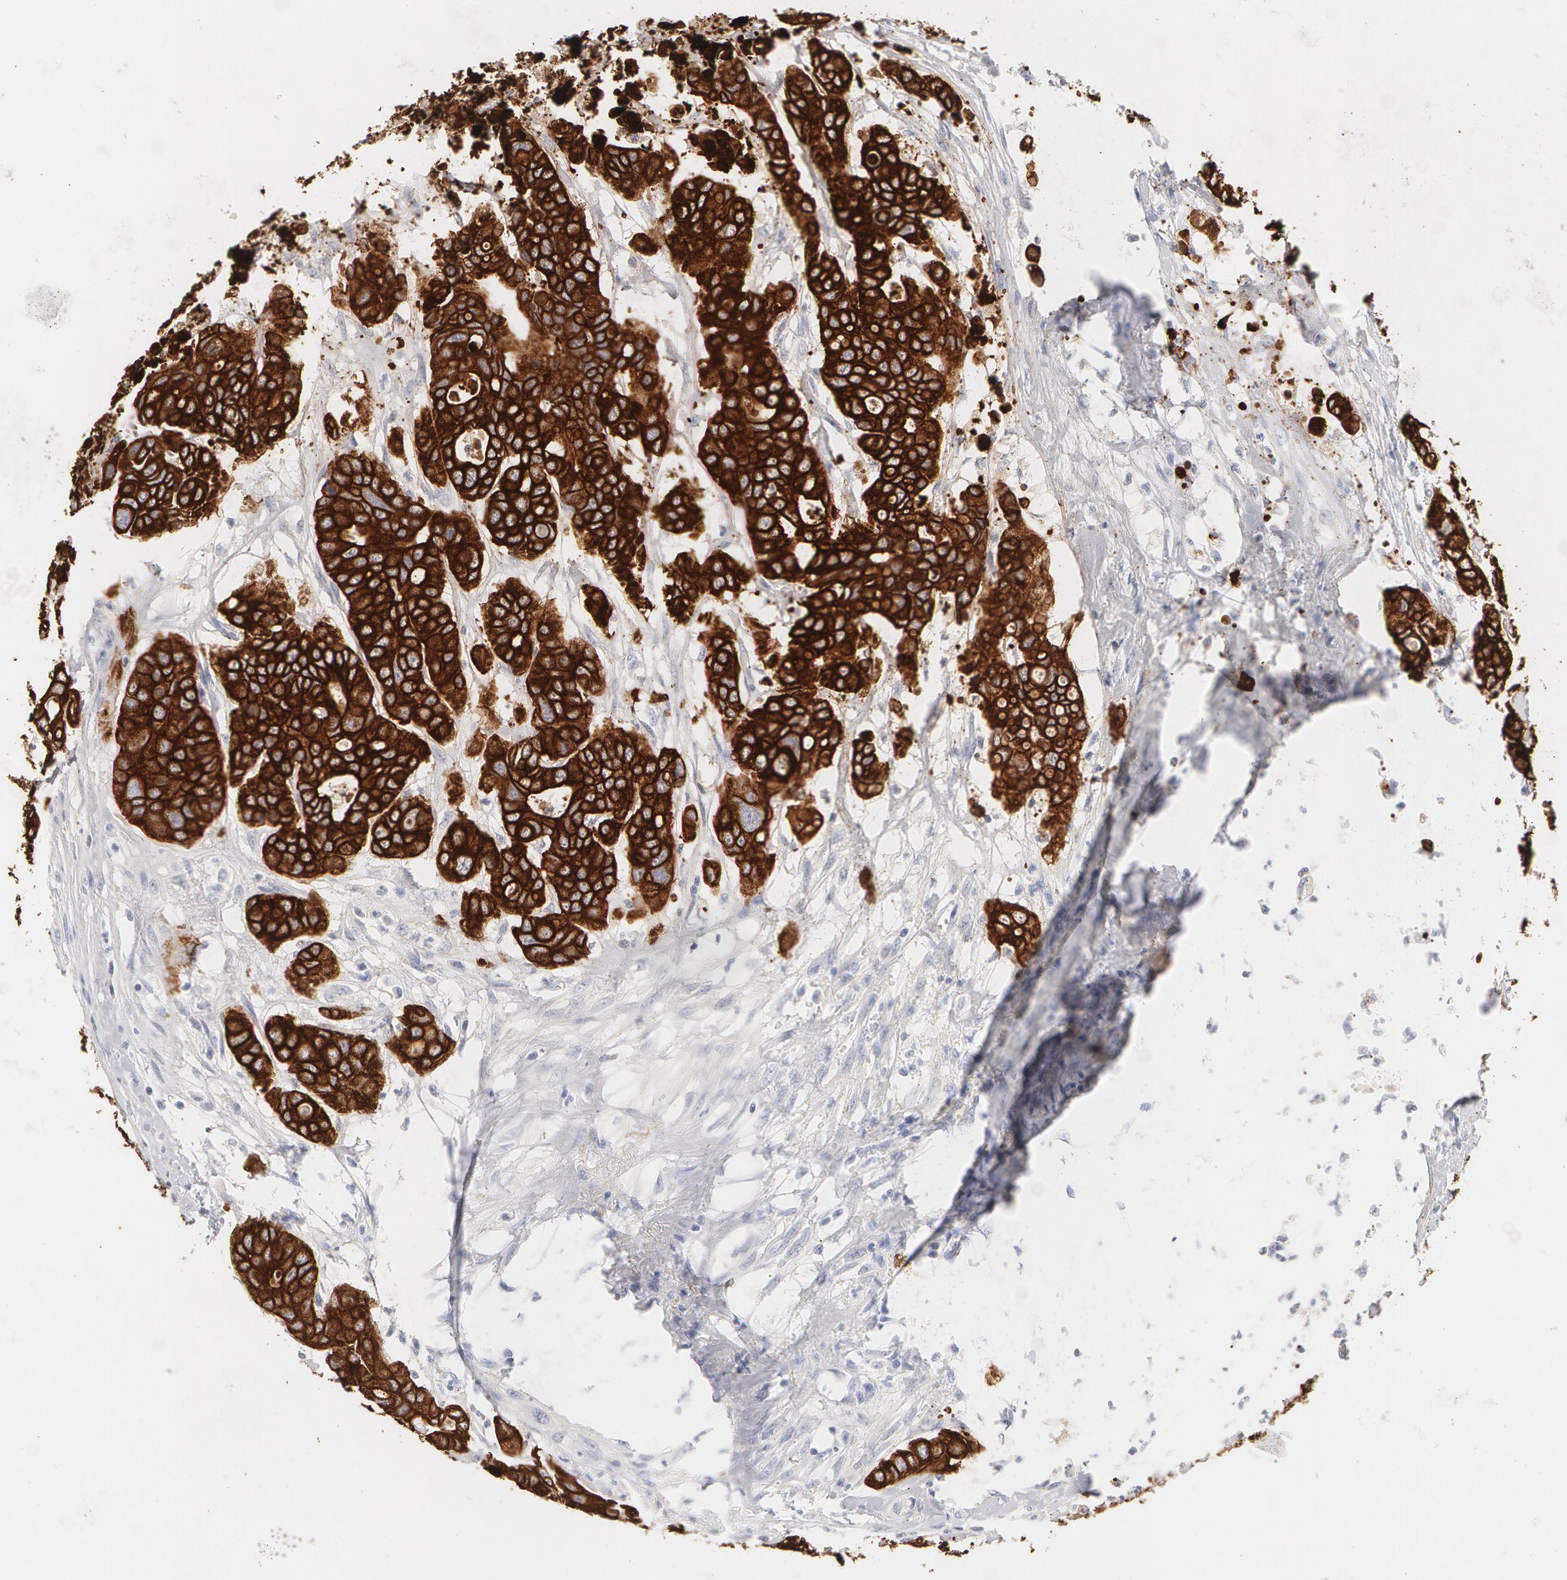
{"staining": {"intensity": "strong", "quantity": ">75%", "location": "cytoplasmic/membranous"}, "tissue": "colorectal cancer", "cell_type": "Tumor cells", "image_type": "cancer", "snomed": [{"axis": "morphology", "description": "Adenocarcinoma, NOS"}, {"axis": "topography", "description": "Colon"}], "caption": "An immunohistochemistry (IHC) histopathology image of tumor tissue is shown. Protein staining in brown shows strong cytoplasmic/membranous positivity in adenocarcinoma (colorectal) within tumor cells. (DAB IHC with brightfield microscopy, high magnification).", "gene": "KRT8", "patient": {"sex": "female", "age": 70}}